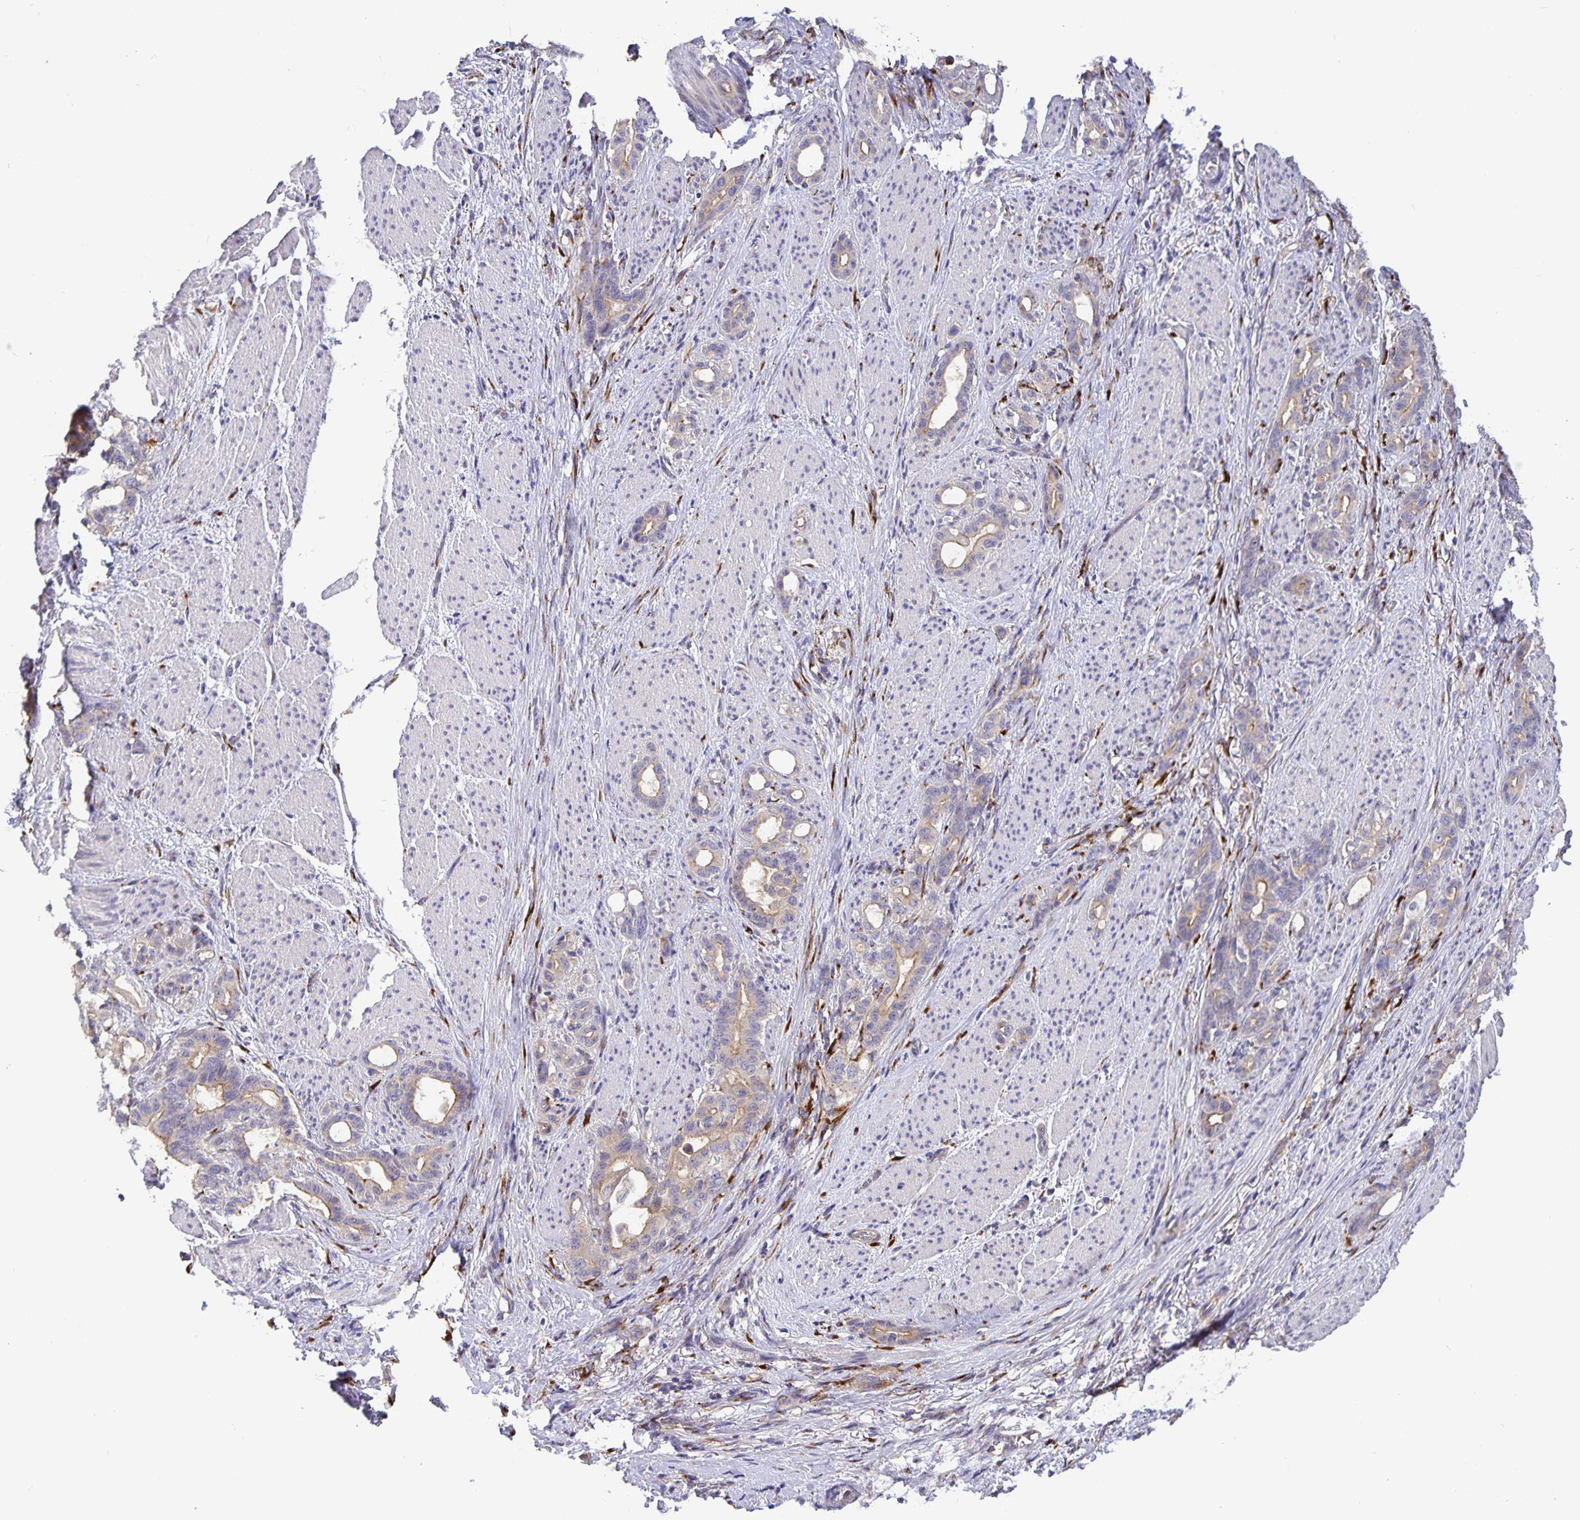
{"staining": {"intensity": "weak", "quantity": "<25%", "location": "cytoplasmic/membranous"}, "tissue": "stomach cancer", "cell_type": "Tumor cells", "image_type": "cancer", "snomed": [{"axis": "morphology", "description": "Normal tissue, NOS"}, {"axis": "morphology", "description": "Adenocarcinoma, NOS"}, {"axis": "topography", "description": "Esophagus"}, {"axis": "topography", "description": "Stomach, upper"}], "caption": "Histopathology image shows no significant protein positivity in tumor cells of stomach cancer.", "gene": "EML6", "patient": {"sex": "male", "age": 62}}